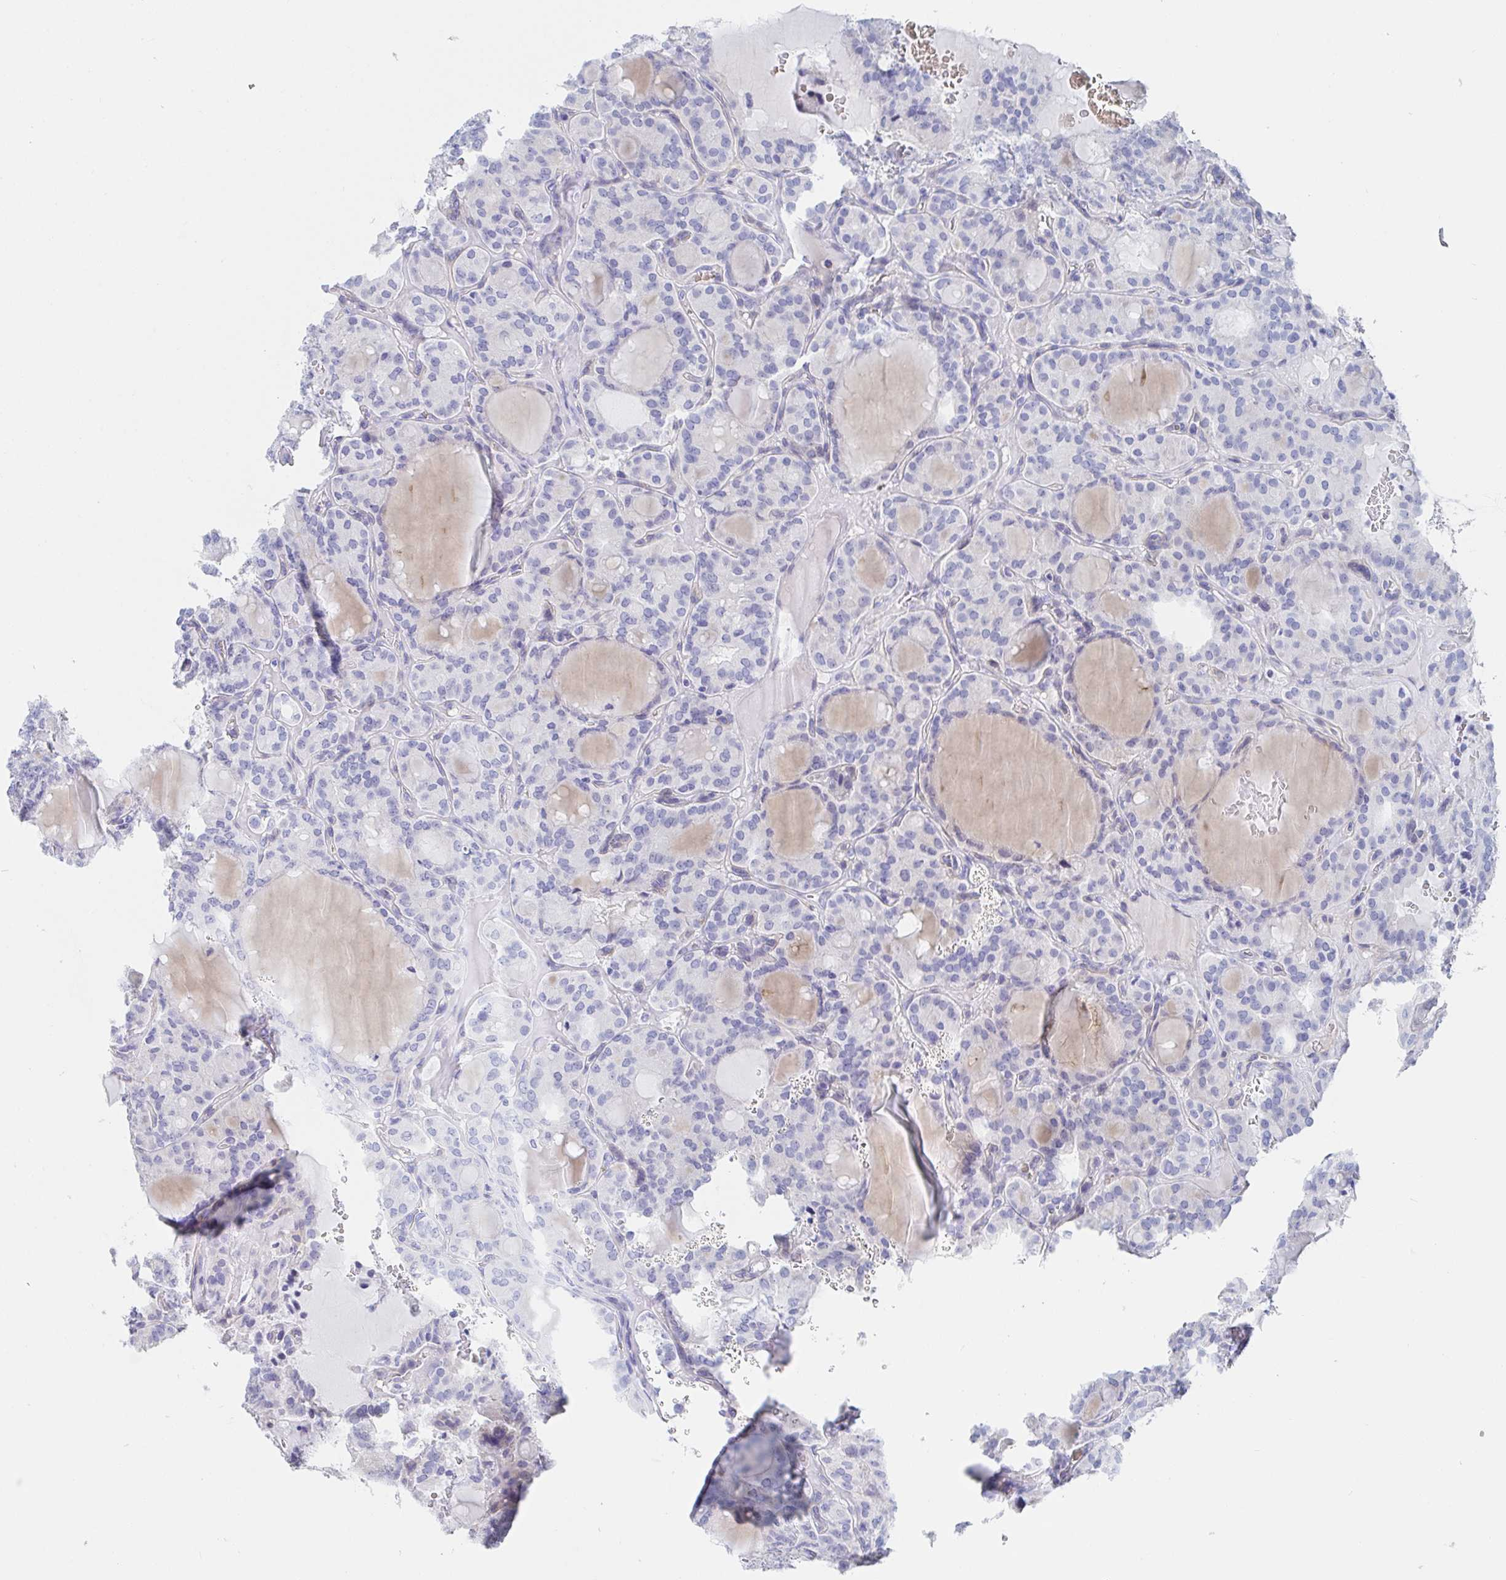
{"staining": {"intensity": "negative", "quantity": "none", "location": "none"}, "tissue": "thyroid cancer", "cell_type": "Tumor cells", "image_type": "cancer", "snomed": [{"axis": "morphology", "description": "Papillary adenocarcinoma, NOS"}, {"axis": "topography", "description": "Thyroid gland"}], "caption": "This is an immunohistochemistry histopathology image of human thyroid papillary adenocarcinoma. There is no expression in tumor cells.", "gene": "PACSIN1", "patient": {"sex": "male", "age": 87}}